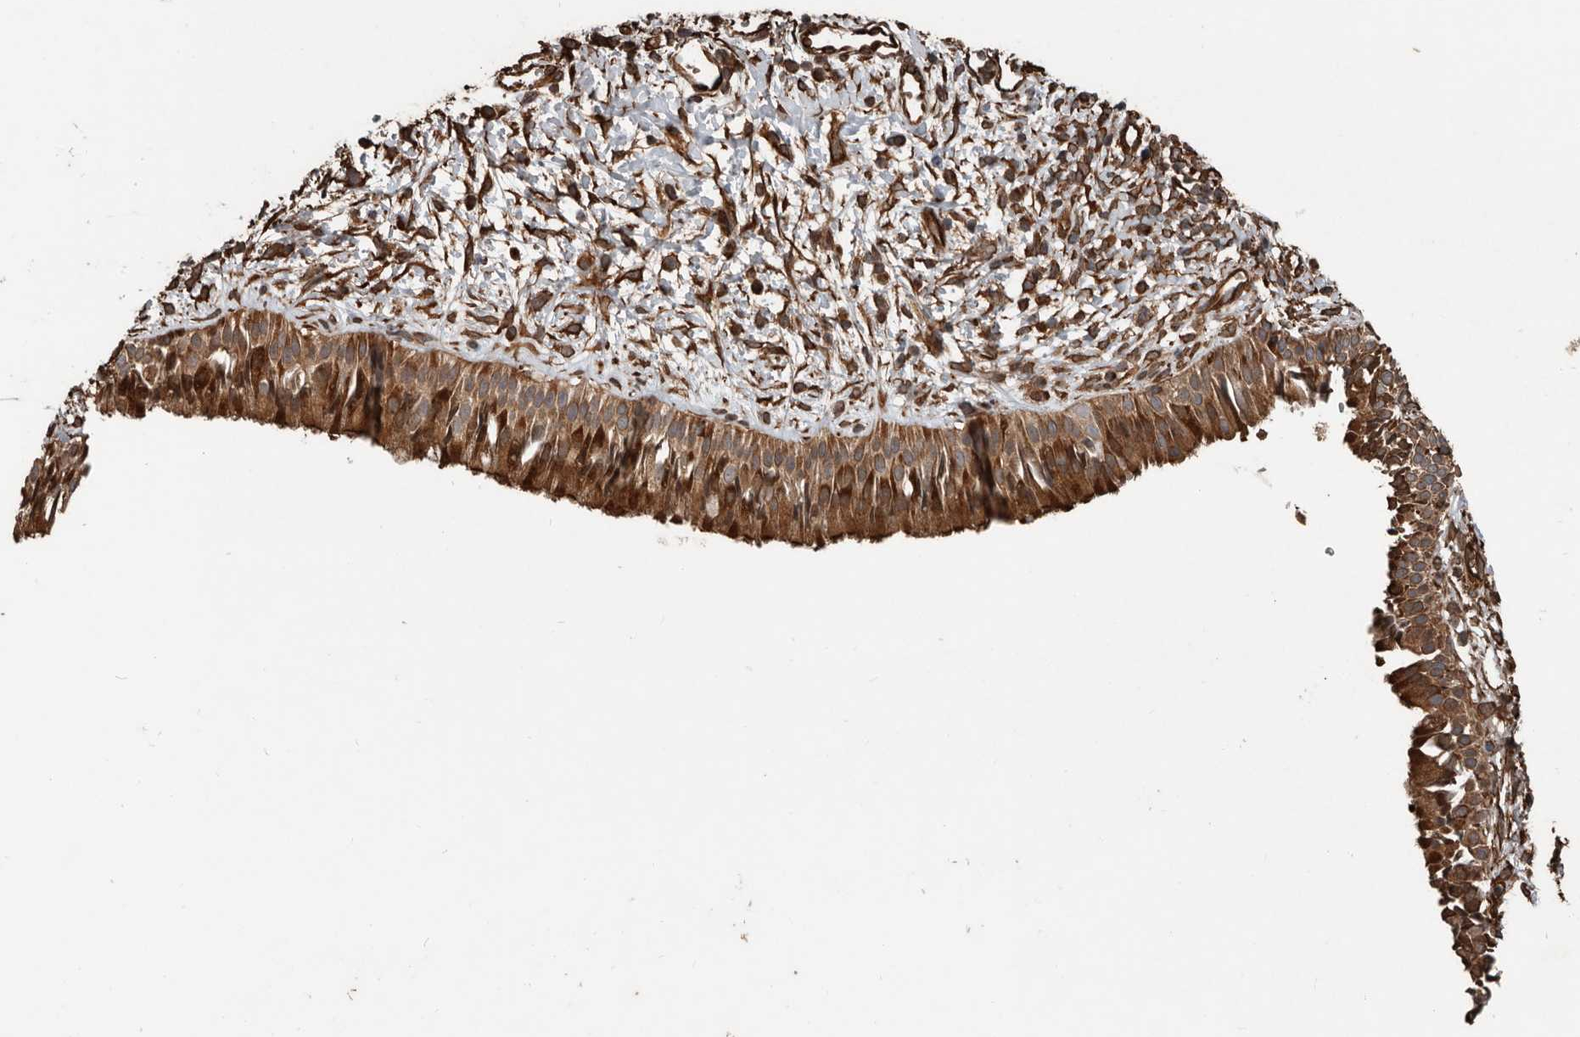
{"staining": {"intensity": "moderate", "quantity": ">75%", "location": "cytoplasmic/membranous"}, "tissue": "nasopharynx", "cell_type": "Respiratory epithelial cells", "image_type": "normal", "snomed": [{"axis": "morphology", "description": "Normal tissue, NOS"}, {"axis": "topography", "description": "Nasopharynx"}], "caption": "Approximately >75% of respiratory epithelial cells in unremarkable nasopharynx display moderate cytoplasmic/membranous protein expression as visualized by brown immunohistochemical staining.", "gene": "YOD1", "patient": {"sex": "male", "age": 22}}